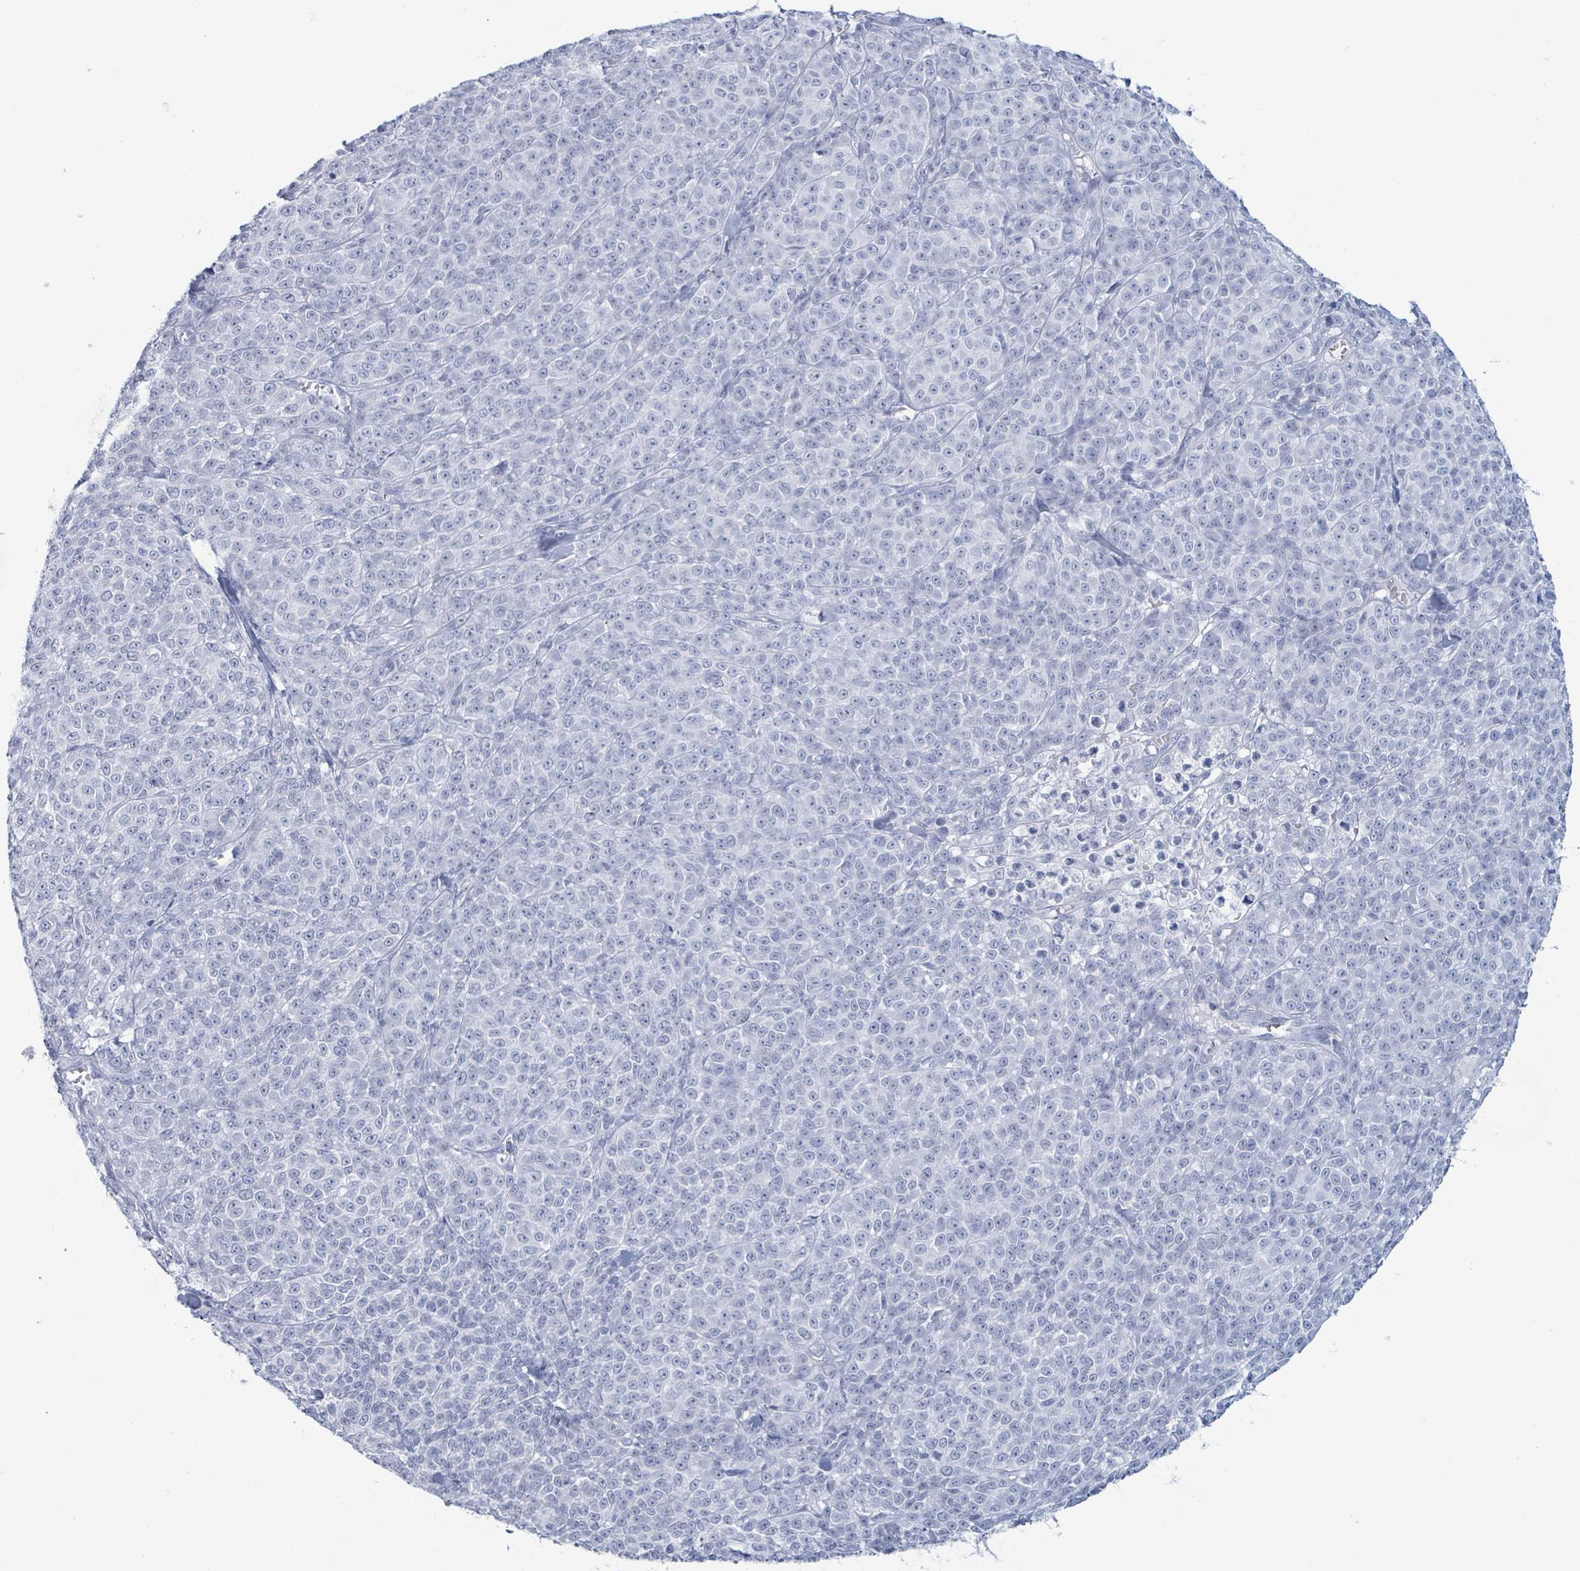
{"staining": {"intensity": "negative", "quantity": "none", "location": "none"}, "tissue": "melanoma", "cell_type": "Tumor cells", "image_type": "cancer", "snomed": [{"axis": "morphology", "description": "Normal tissue, NOS"}, {"axis": "morphology", "description": "Malignant melanoma, NOS"}, {"axis": "topography", "description": "Skin"}], "caption": "This is an IHC micrograph of human malignant melanoma. There is no positivity in tumor cells.", "gene": "KRT8", "patient": {"sex": "female", "age": 34}}